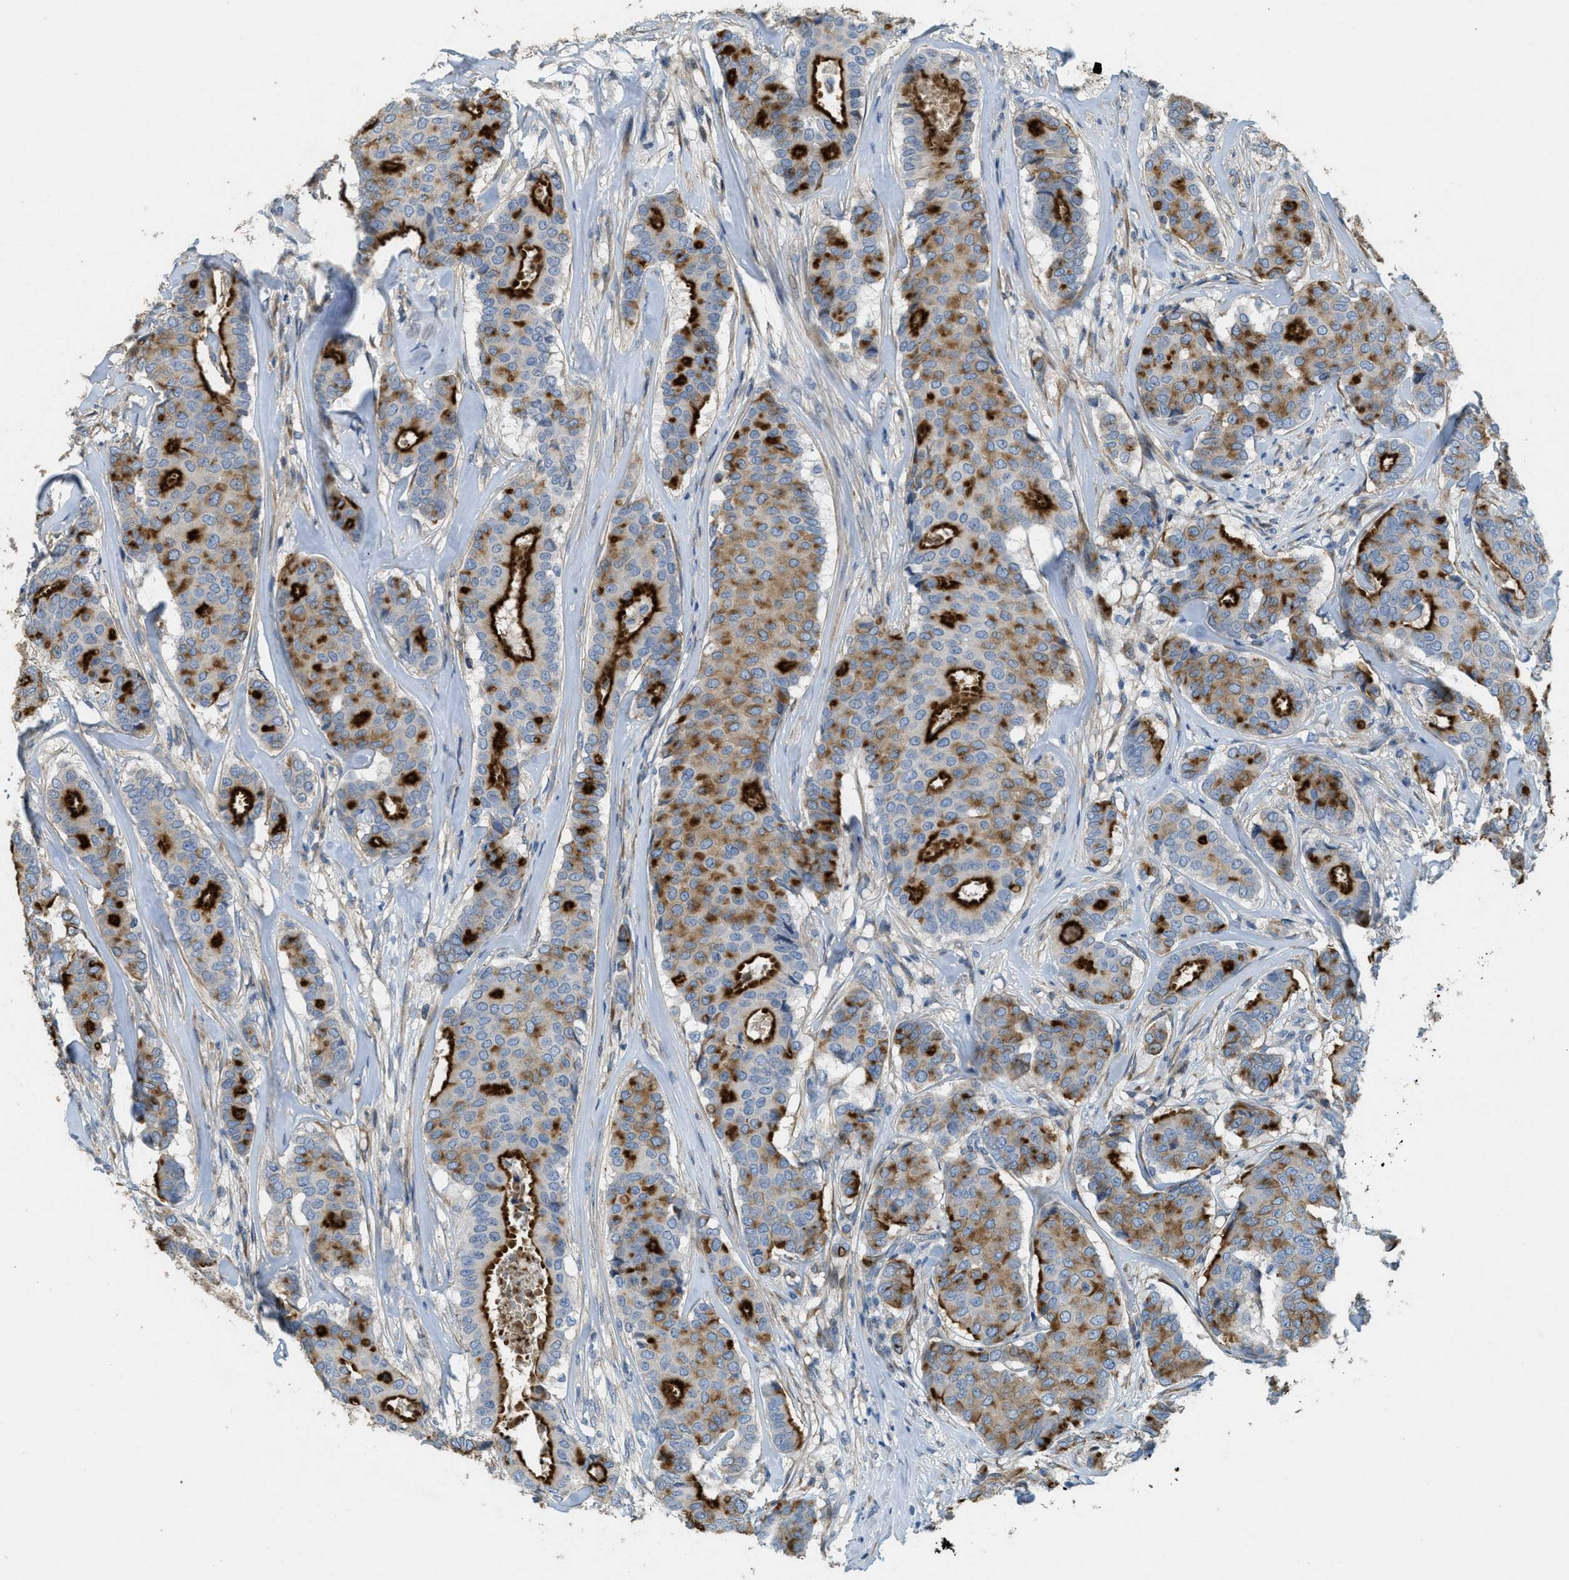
{"staining": {"intensity": "strong", "quantity": ">75%", "location": "cytoplasmic/membranous"}, "tissue": "breast cancer", "cell_type": "Tumor cells", "image_type": "cancer", "snomed": [{"axis": "morphology", "description": "Duct carcinoma"}, {"axis": "topography", "description": "Breast"}], "caption": "Immunohistochemical staining of breast cancer exhibits high levels of strong cytoplasmic/membranous protein staining in about >75% of tumor cells.", "gene": "ADCY5", "patient": {"sex": "female", "age": 75}}